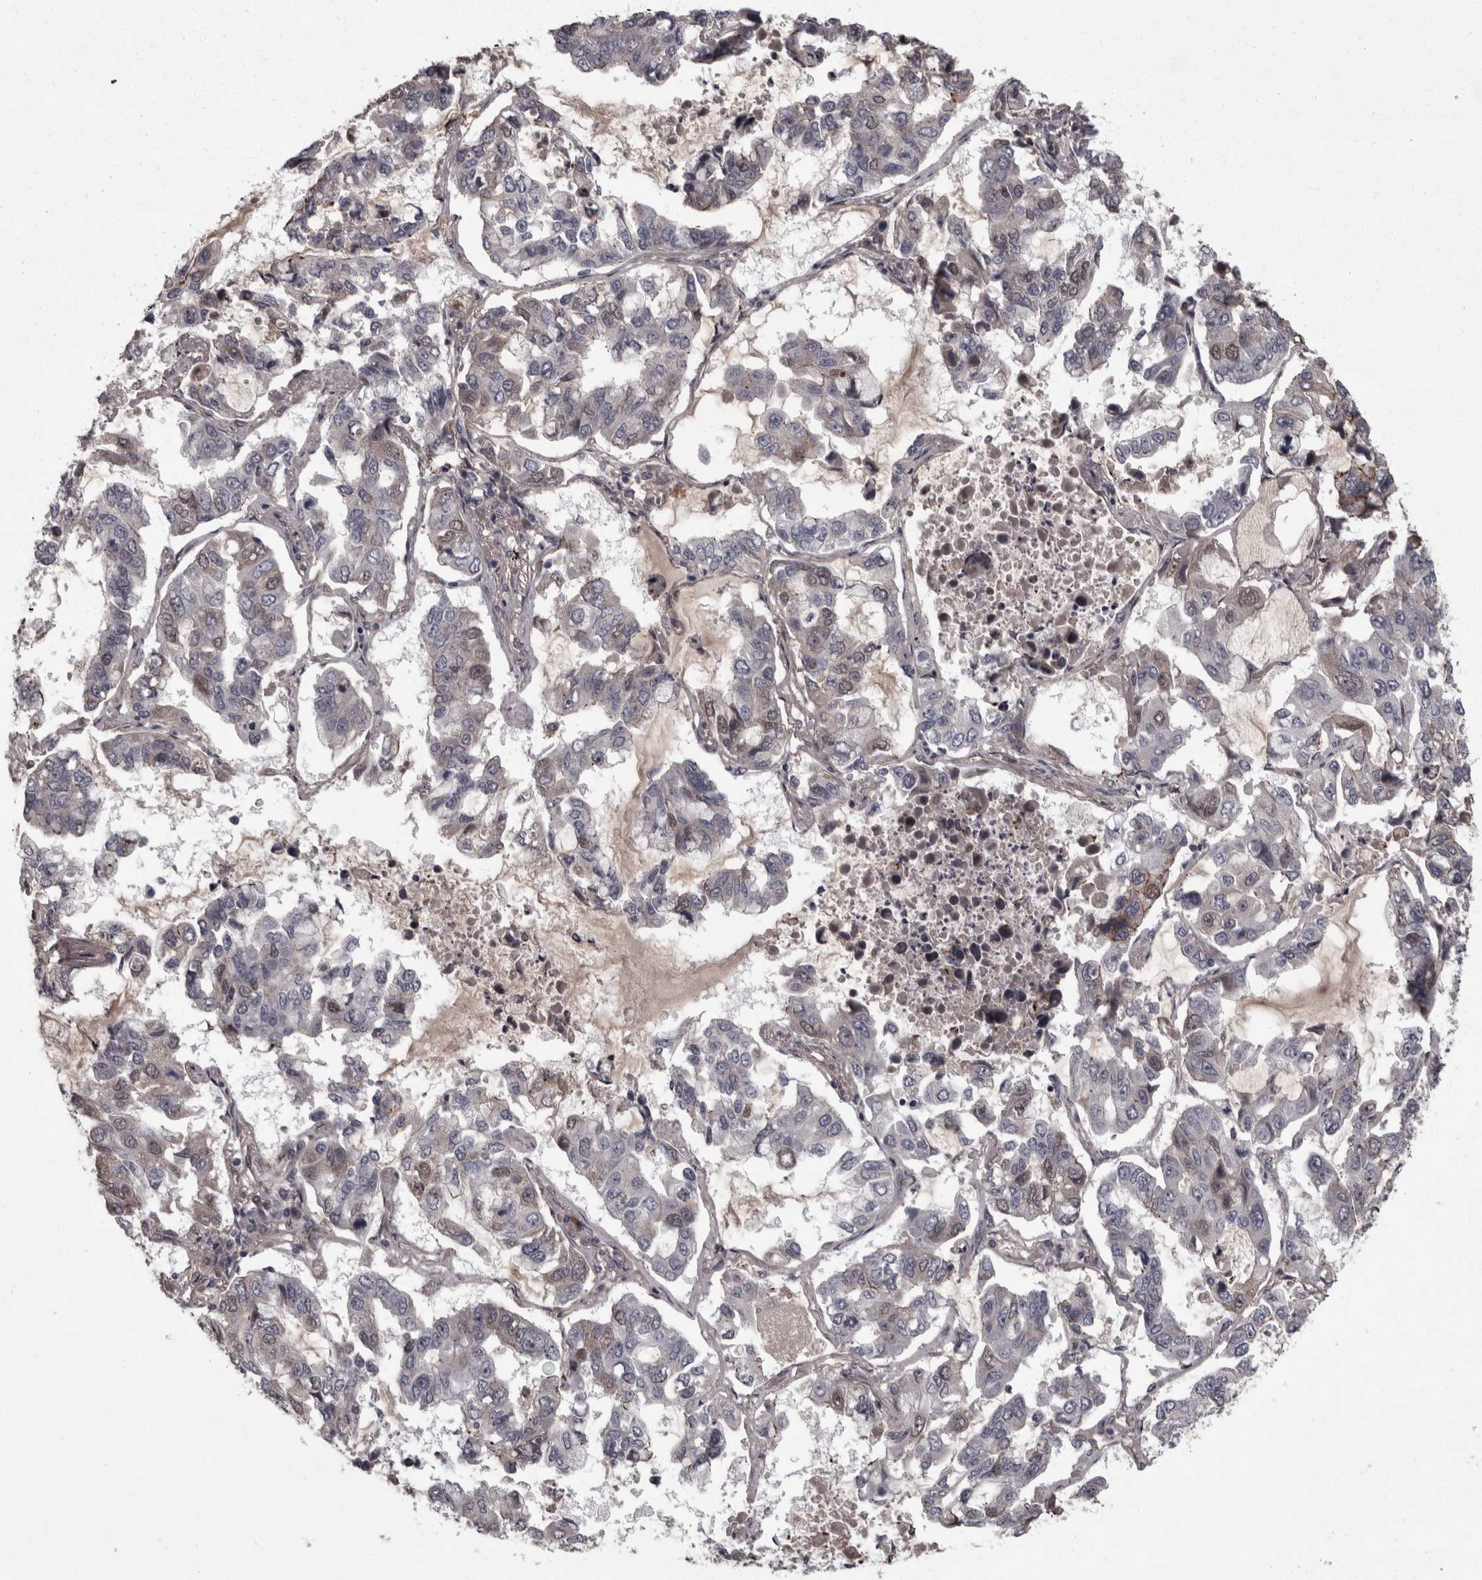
{"staining": {"intensity": "negative", "quantity": "none", "location": "none"}, "tissue": "lung cancer", "cell_type": "Tumor cells", "image_type": "cancer", "snomed": [{"axis": "morphology", "description": "Adenocarcinoma, NOS"}, {"axis": "topography", "description": "Lung"}], "caption": "Lung adenocarcinoma was stained to show a protein in brown. There is no significant staining in tumor cells.", "gene": "PCDH17", "patient": {"sex": "male", "age": 64}}